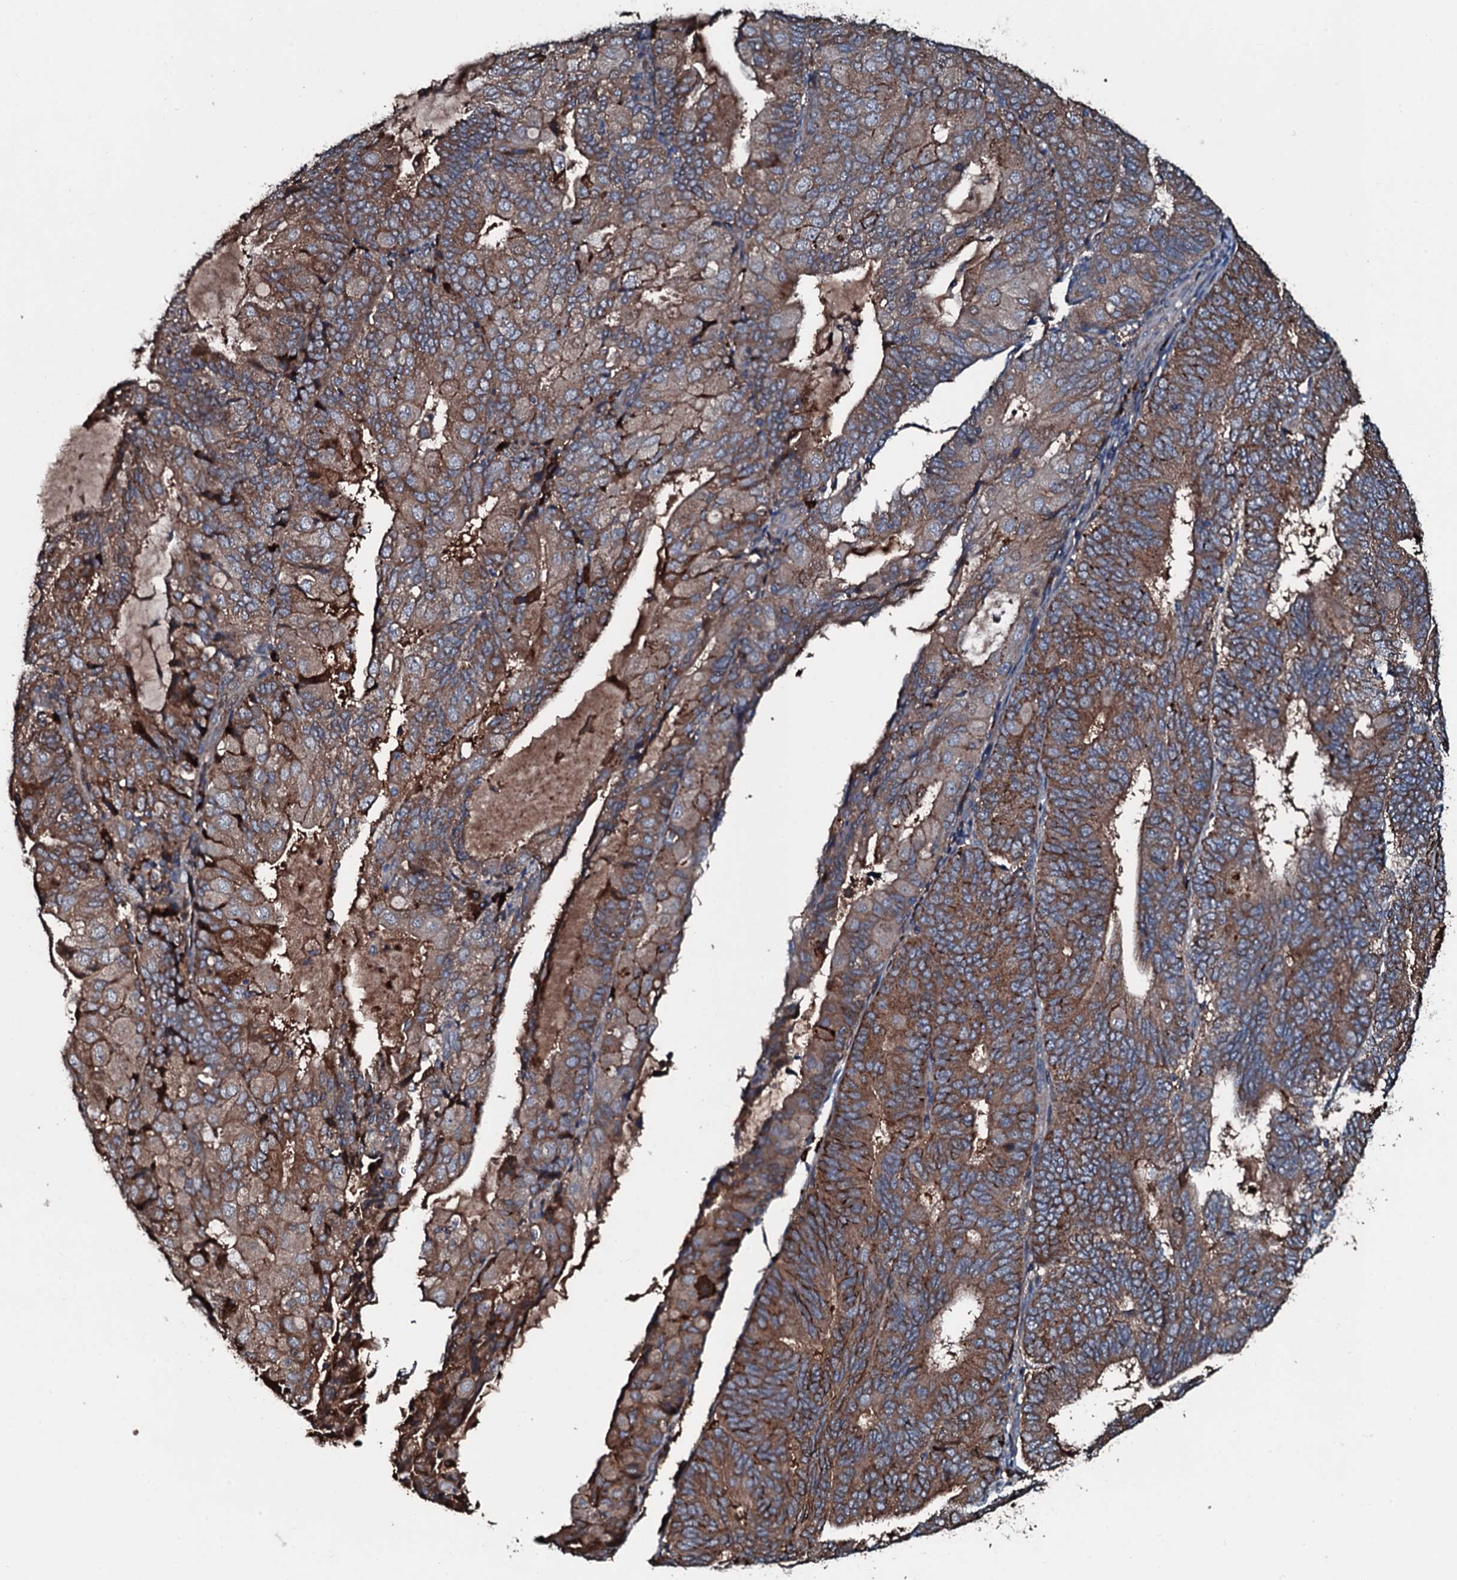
{"staining": {"intensity": "moderate", "quantity": ">75%", "location": "cytoplasmic/membranous"}, "tissue": "endometrial cancer", "cell_type": "Tumor cells", "image_type": "cancer", "snomed": [{"axis": "morphology", "description": "Adenocarcinoma, NOS"}, {"axis": "topography", "description": "Endometrium"}], "caption": "Brown immunohistochemical staining in endometrial cancer (adenocarcinoma) reveals moderate cytoplasmic/membranous positivity in approximately >75% of tumor cells.", "gene": "AARS1", "patient": {"sex": "female", "age": 81}}